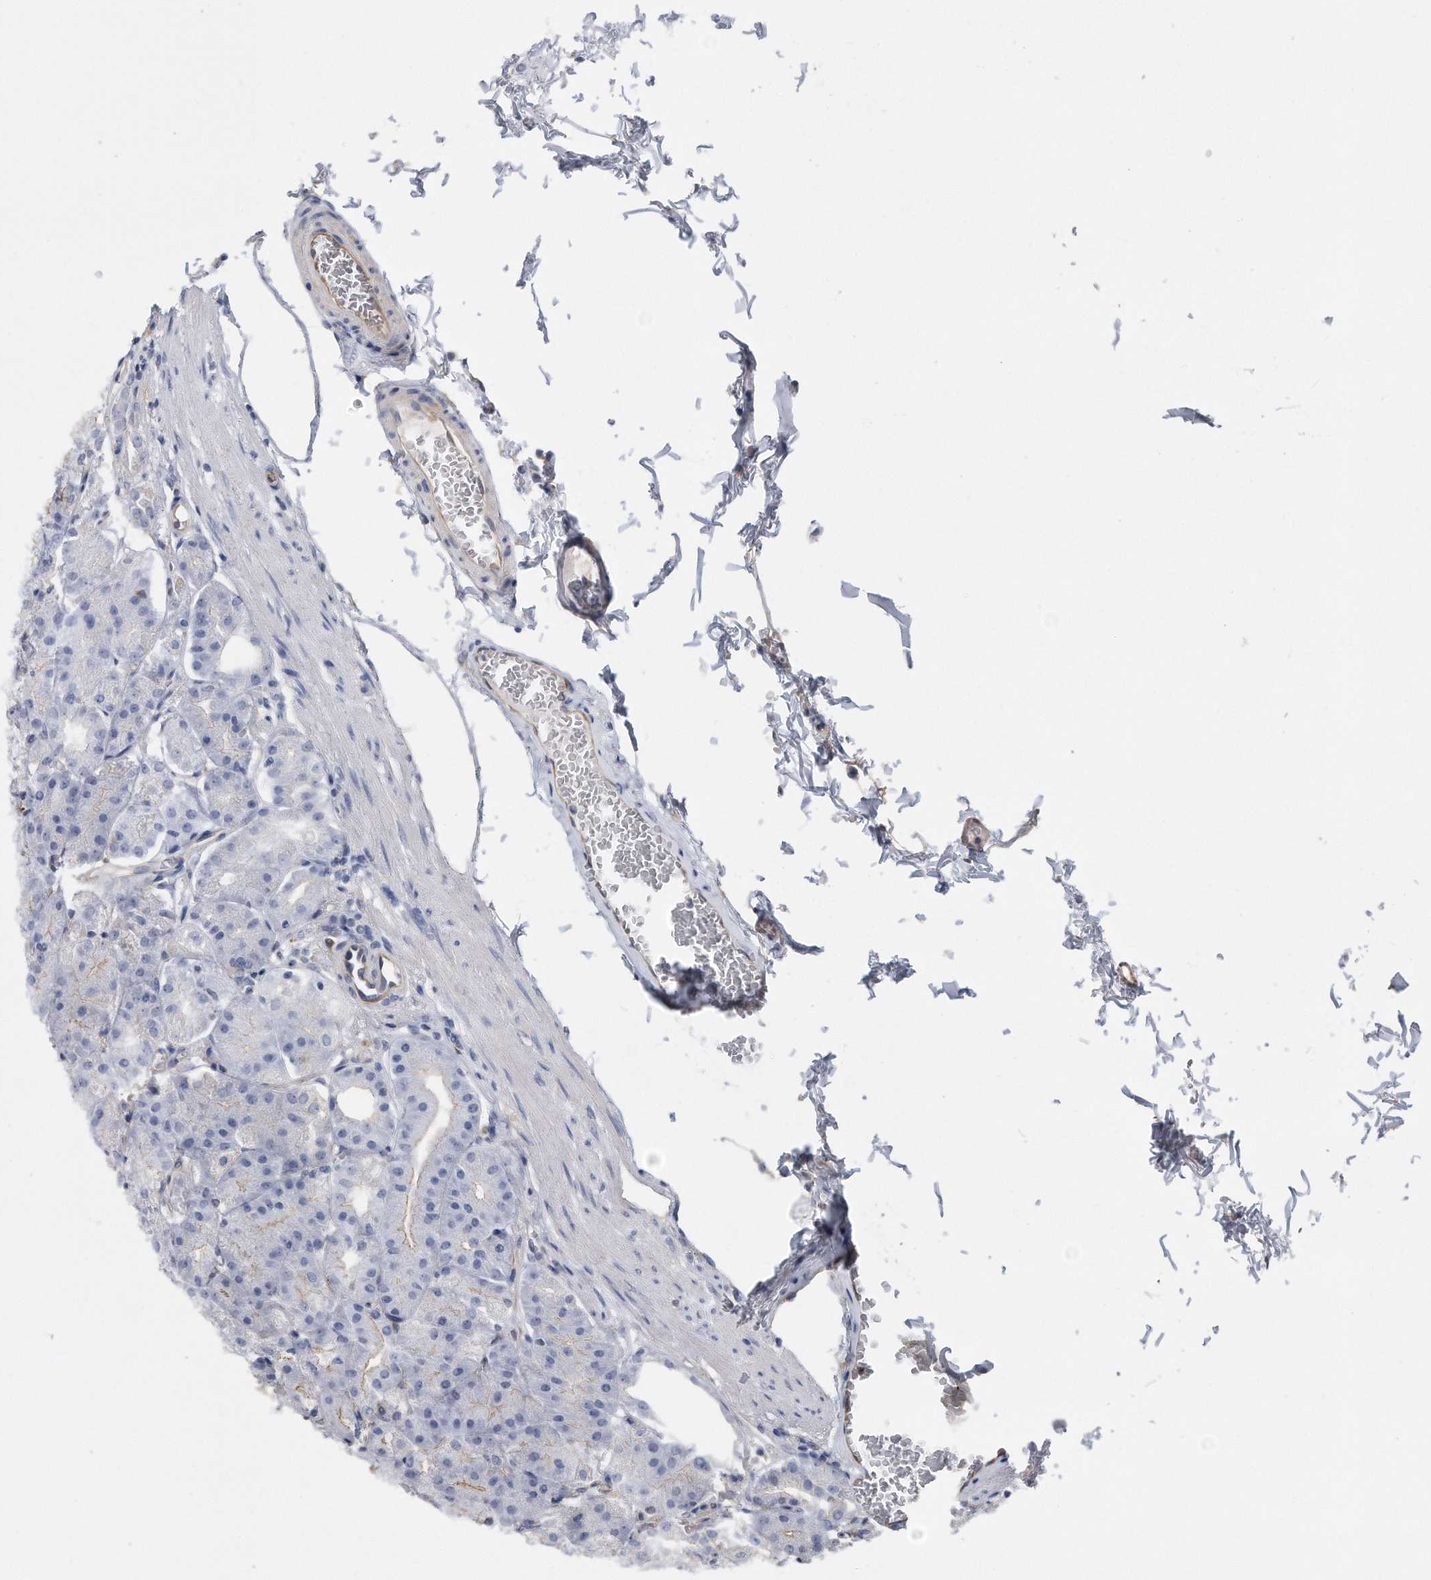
{"staining": {"intensity": "weak", "quantity": "<25%", "location": "cytoplasmic/membranous"}, "tissue": "stomach", "cell_type": "Glandular cells", "image_type": "normal", "snomed": [{"axis": "morphology", "description": "Normal tissue, NOS"}, {"axis": "topography", "description": "Stomach, lower"}], "caption": "Normal stomach was stained to show a protein in brown. There is no significant positivity in glandular cells. (Brightfield microscopy of DAB (3,3'-diaminobenzidine) immunohistochemistry (IHC) at high magnification).", "gene": "GPC1", "patient": {"sex": "male", "age": 71}}